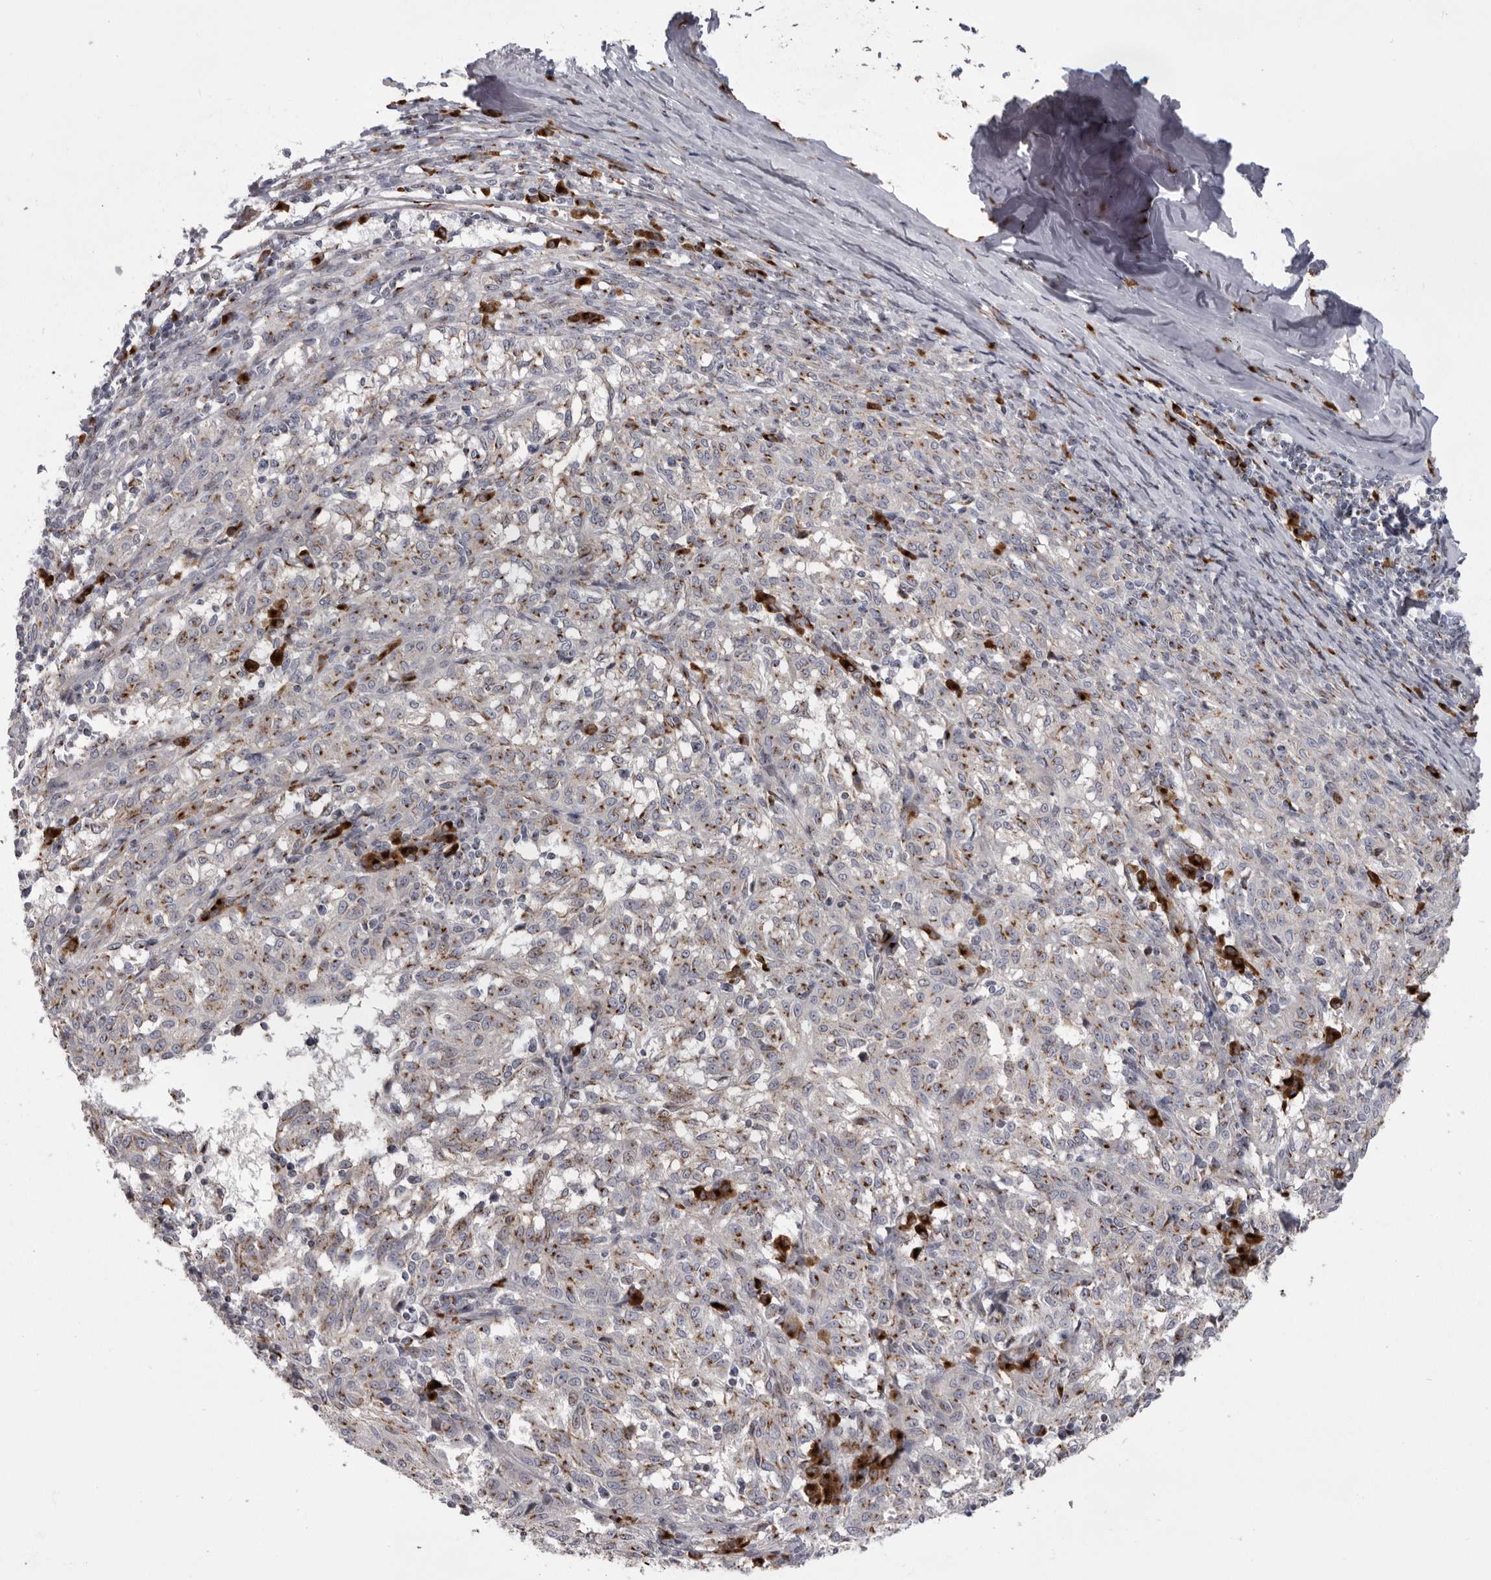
{"staining": {"intensity": "weak", "quantity": ">75%", "location": "cytoplasmic/membranous"}, "tissue": "melanoma", "cell_type": "Tumor cells", "image_type": "cancer", "snomed": [{"axis": "morphology", "description": "Malignant melanoma, NOS"}, {"axis": "topography", "description": "Skin"}], "caption": "An image of melanoma stained for a protein exhibits weak cytoplasmic/membranous brown staining in tumor cells.", "gene": "WDR47", "patient": {"sex": "female", "age": 72}}